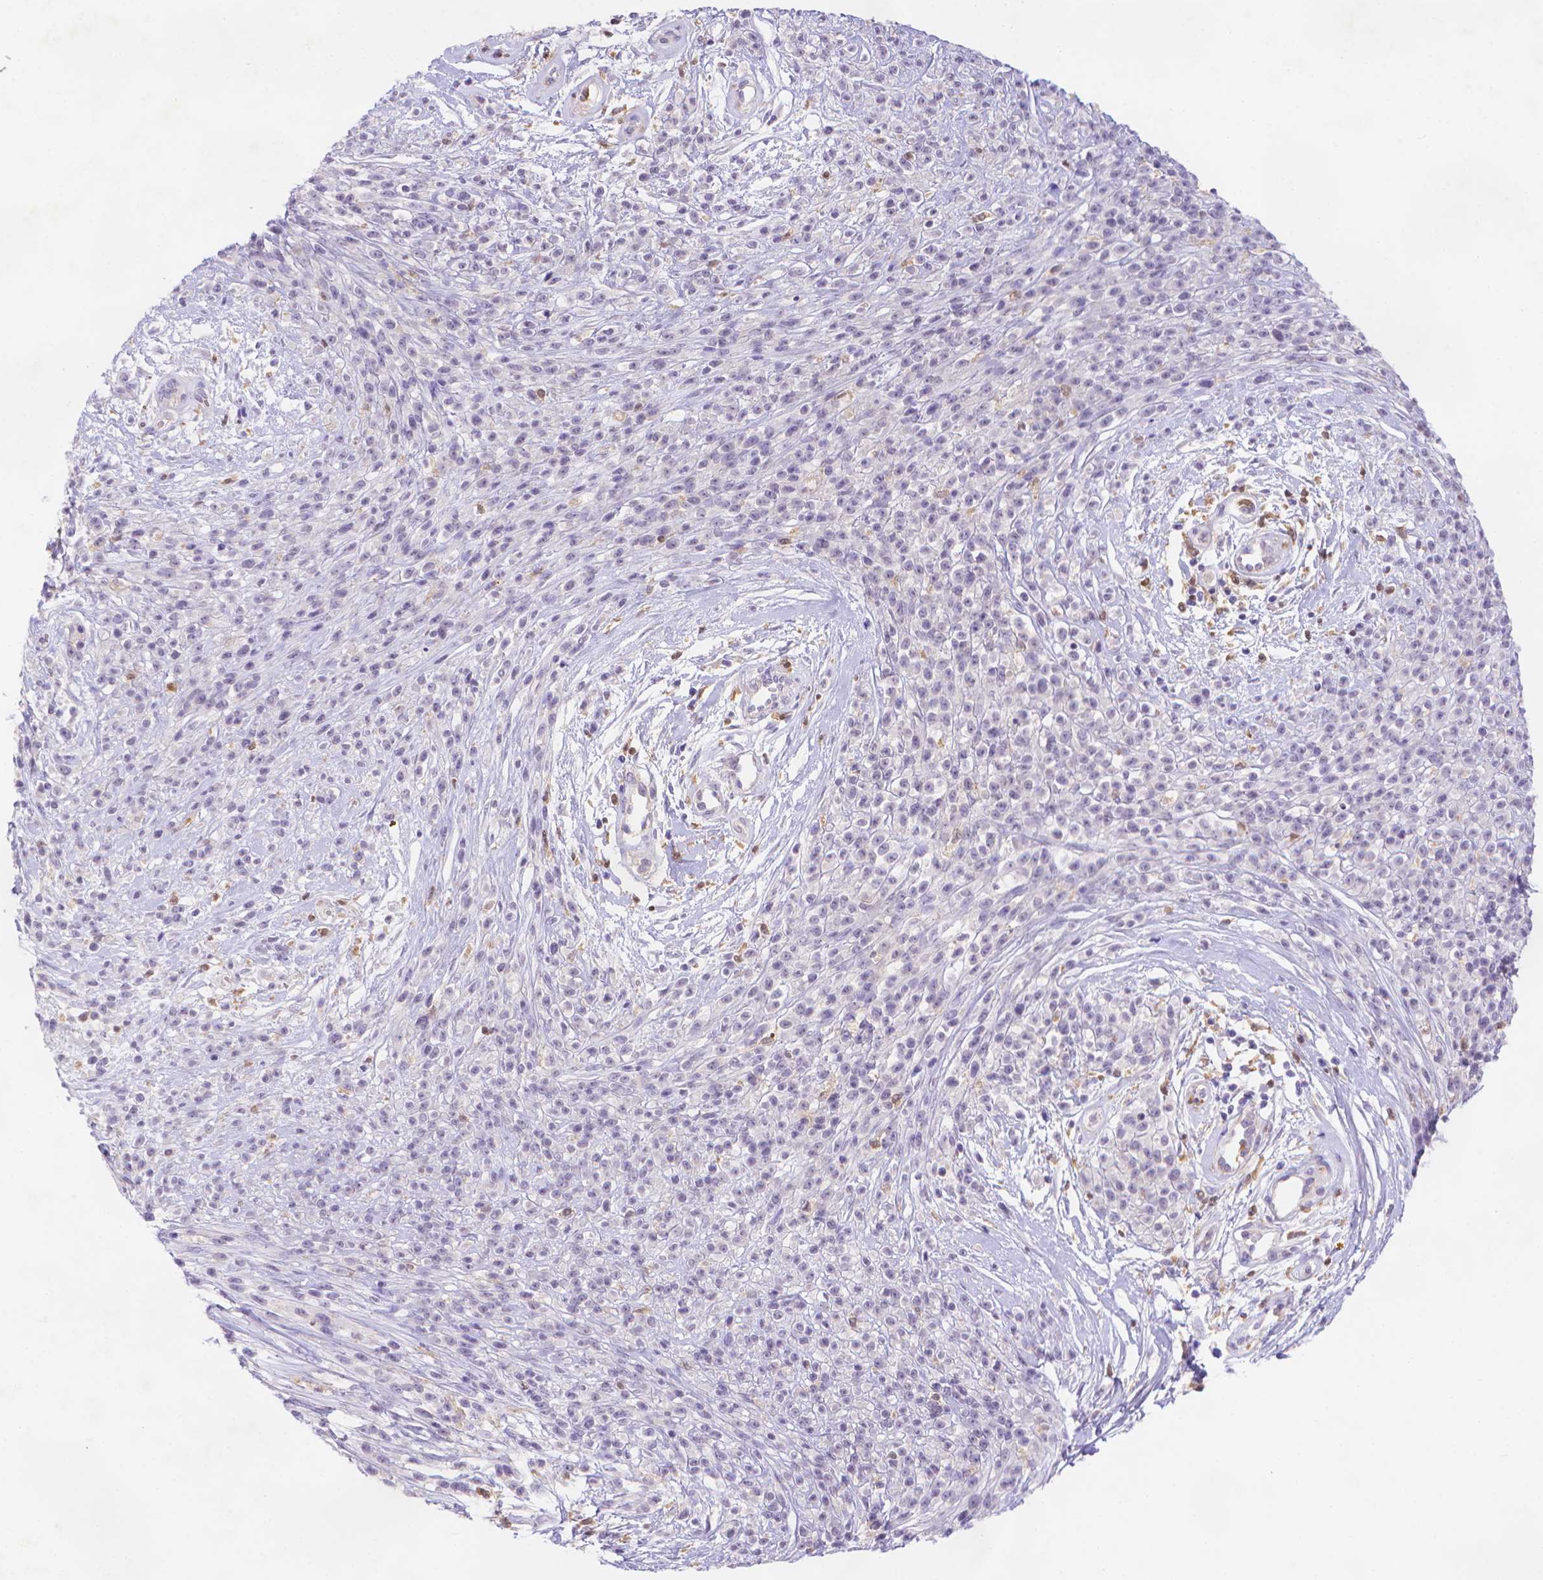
{"staining": {"intensity": "negative", "quantity": "none", "location": "none"}, "tissue": "melanoma", "cell_type": "Tumor cells", "image_type": "cancer", "snomed": [{"axis": "morphology", "description": "Malignant melanoma, NOS"}, {"axis": "topography", "description": "Skin"}, {"axis": "topography", "description": "Skin of trunk"}], "caption": "Malignant melanoma was stained to show a protein in brown. There is no significant staining in tumor cells.", "gene": "FGD2", "patient": {"sex": "male", "age": 74}}